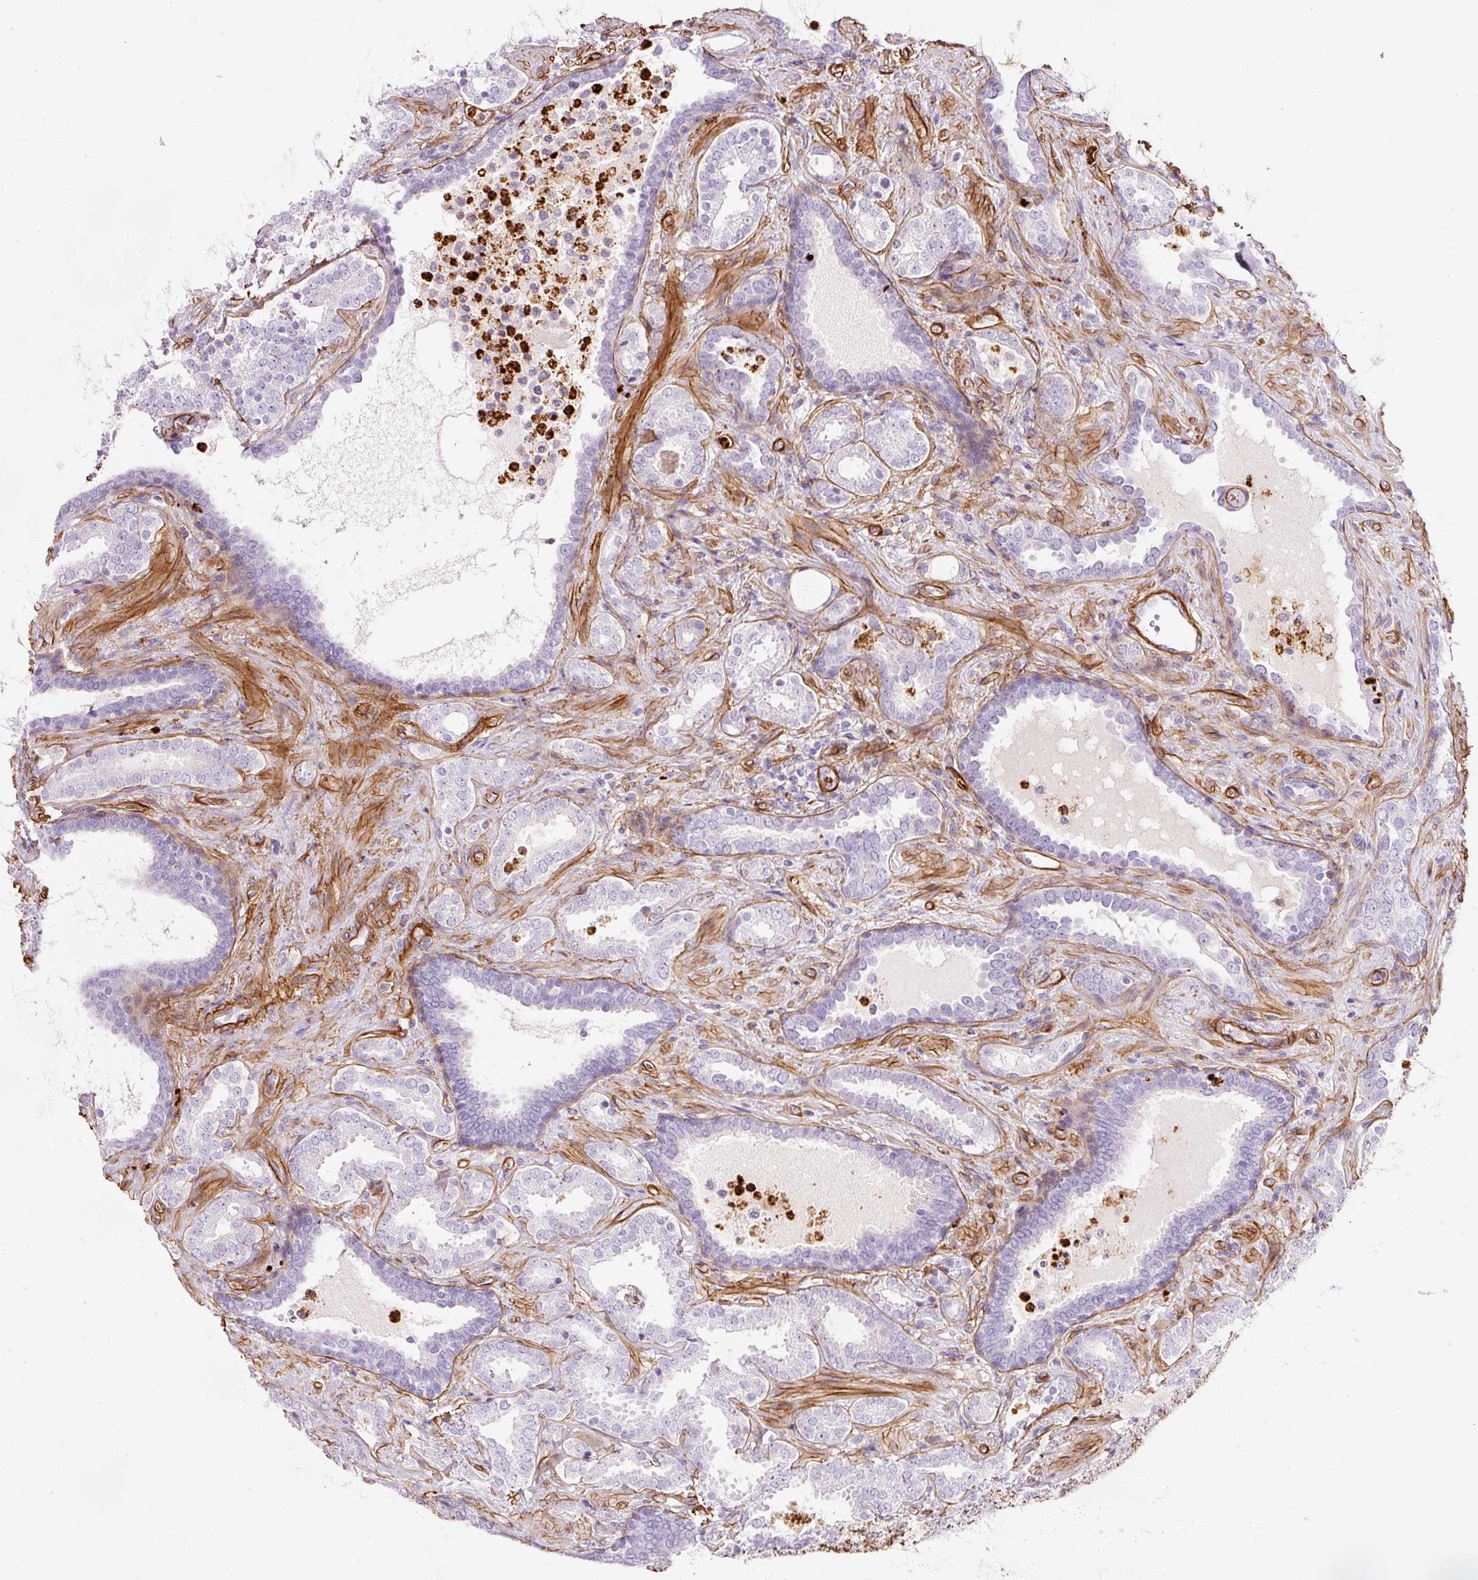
{"staining": {"intensity": "negative", "quantity": "none", "location": "none"}, "tissue": "prostate cancer", "cell_type": "Tumor cells", "image_type": "cancer", "snomed": [{"axis": "morphology", "description": "Adenocarcinoma, High grade"}, {"axis": "topography", "description": "Prostate"}], "caption": "This is a histopathology image of immunohistochemistry (IHC) staining of prostate cancer (adenocarcinoma (high-grade)), which shows no expression in tumor cells.", "gene": "LOXL4", "patient": {"sex": "male", "age": 65}}